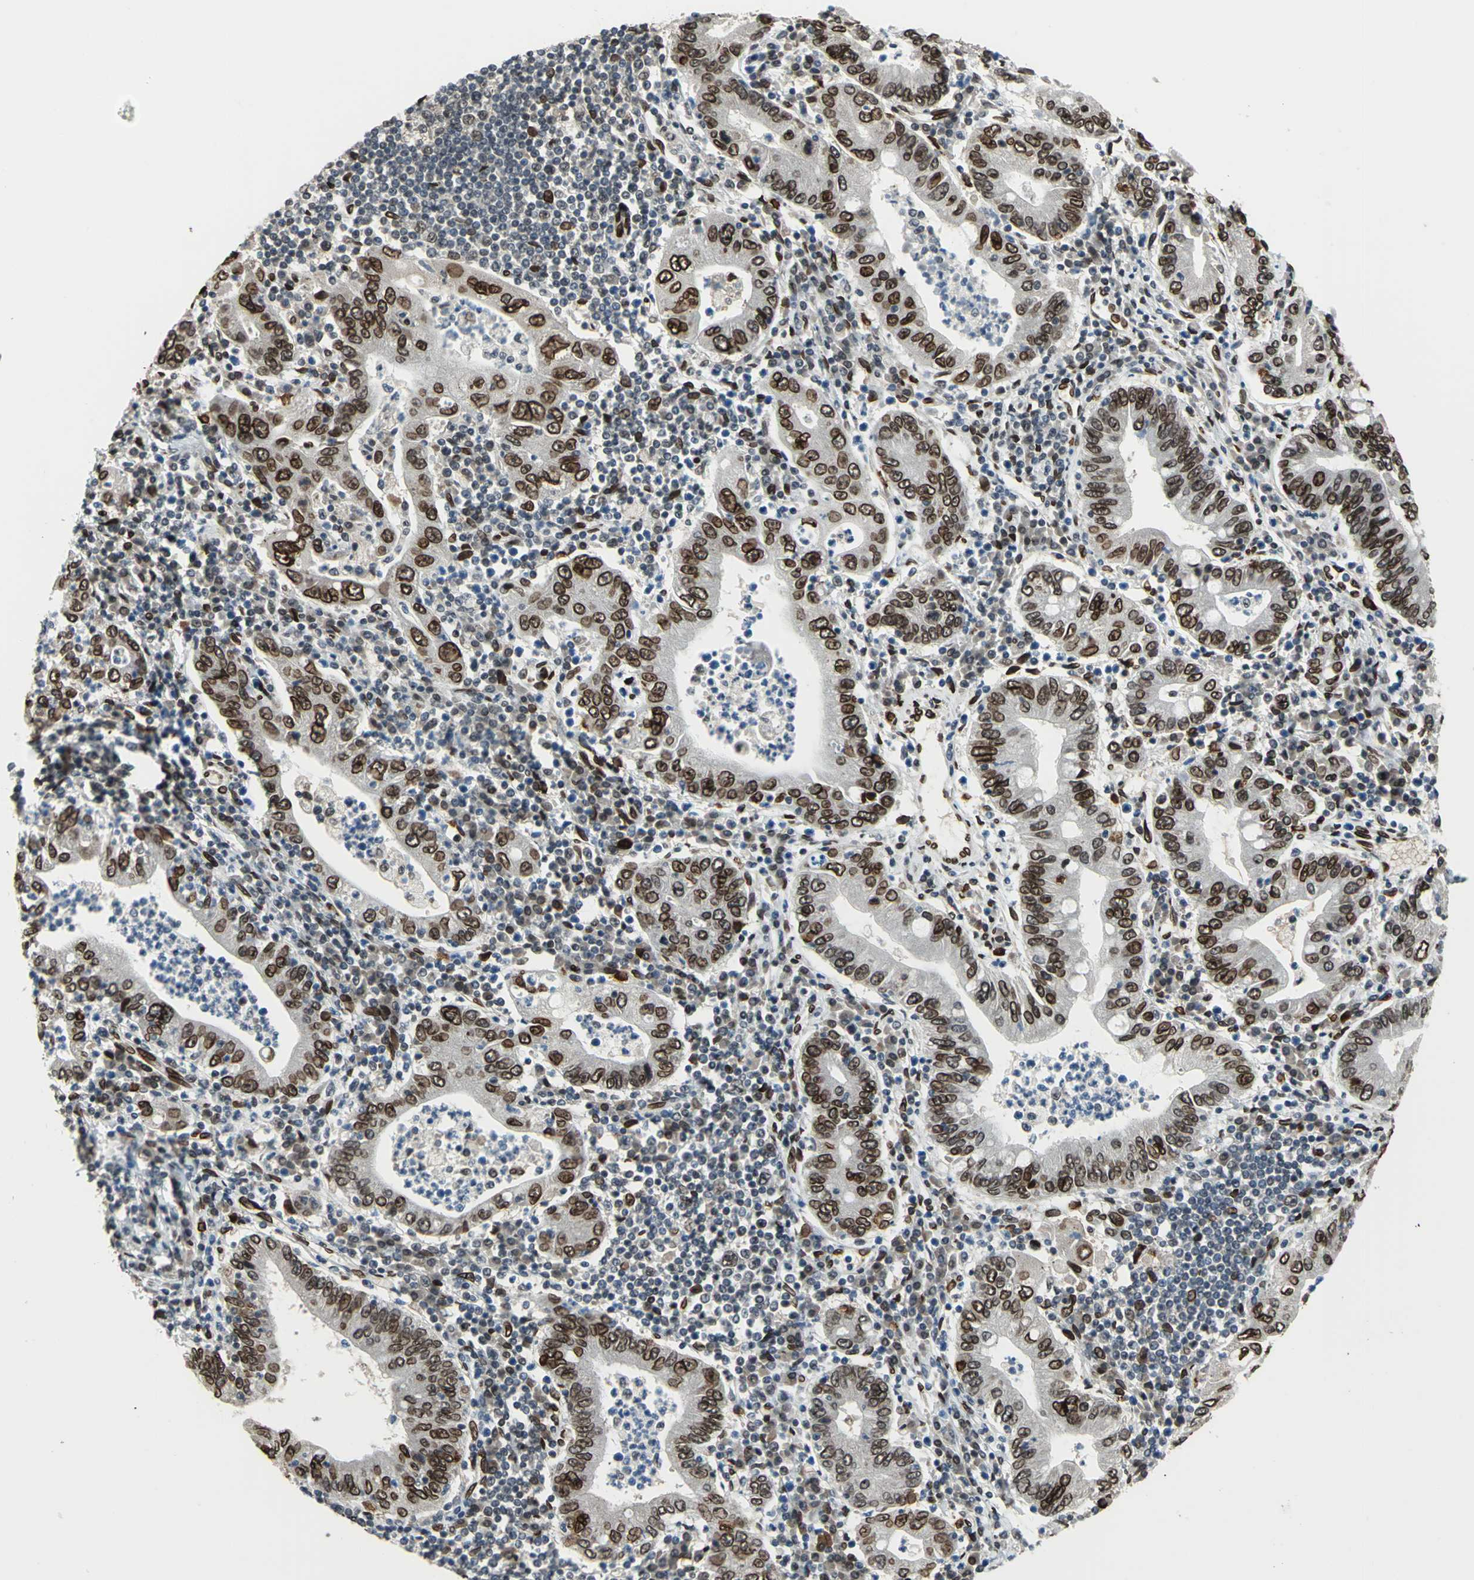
{"staining": {"intensity": "strong", "quantity": ">75%", "location": "cytoplasmic/membranous,nuclear"}, "tissue": "stomach cancer", "cell_type": "Tumor cells", "image_type": "cancer", "snomed": [{"axis": "morphology", "description": "Normal tissue, NOS"}, {"axis": "morphology", "description": "Adenocarcinoma, NOS"}, {"axis": "topography", "description": "Esophagus"}, {"axis": "topography", "description": "Stomach, upper"}, {"axis": "topography", "description": "Peripheral nerve tissue"}], "caption": "IHC (DAB (3,3'-diaminobenzidine)) staining of adenocarcinoma (stomach) exhibits strong cytoplasmic/membranous and nuclear protein expression in approximately >75% of tumor cells.", "gene": "ISY1", "patient": {"sex": "male", "age": 62}}